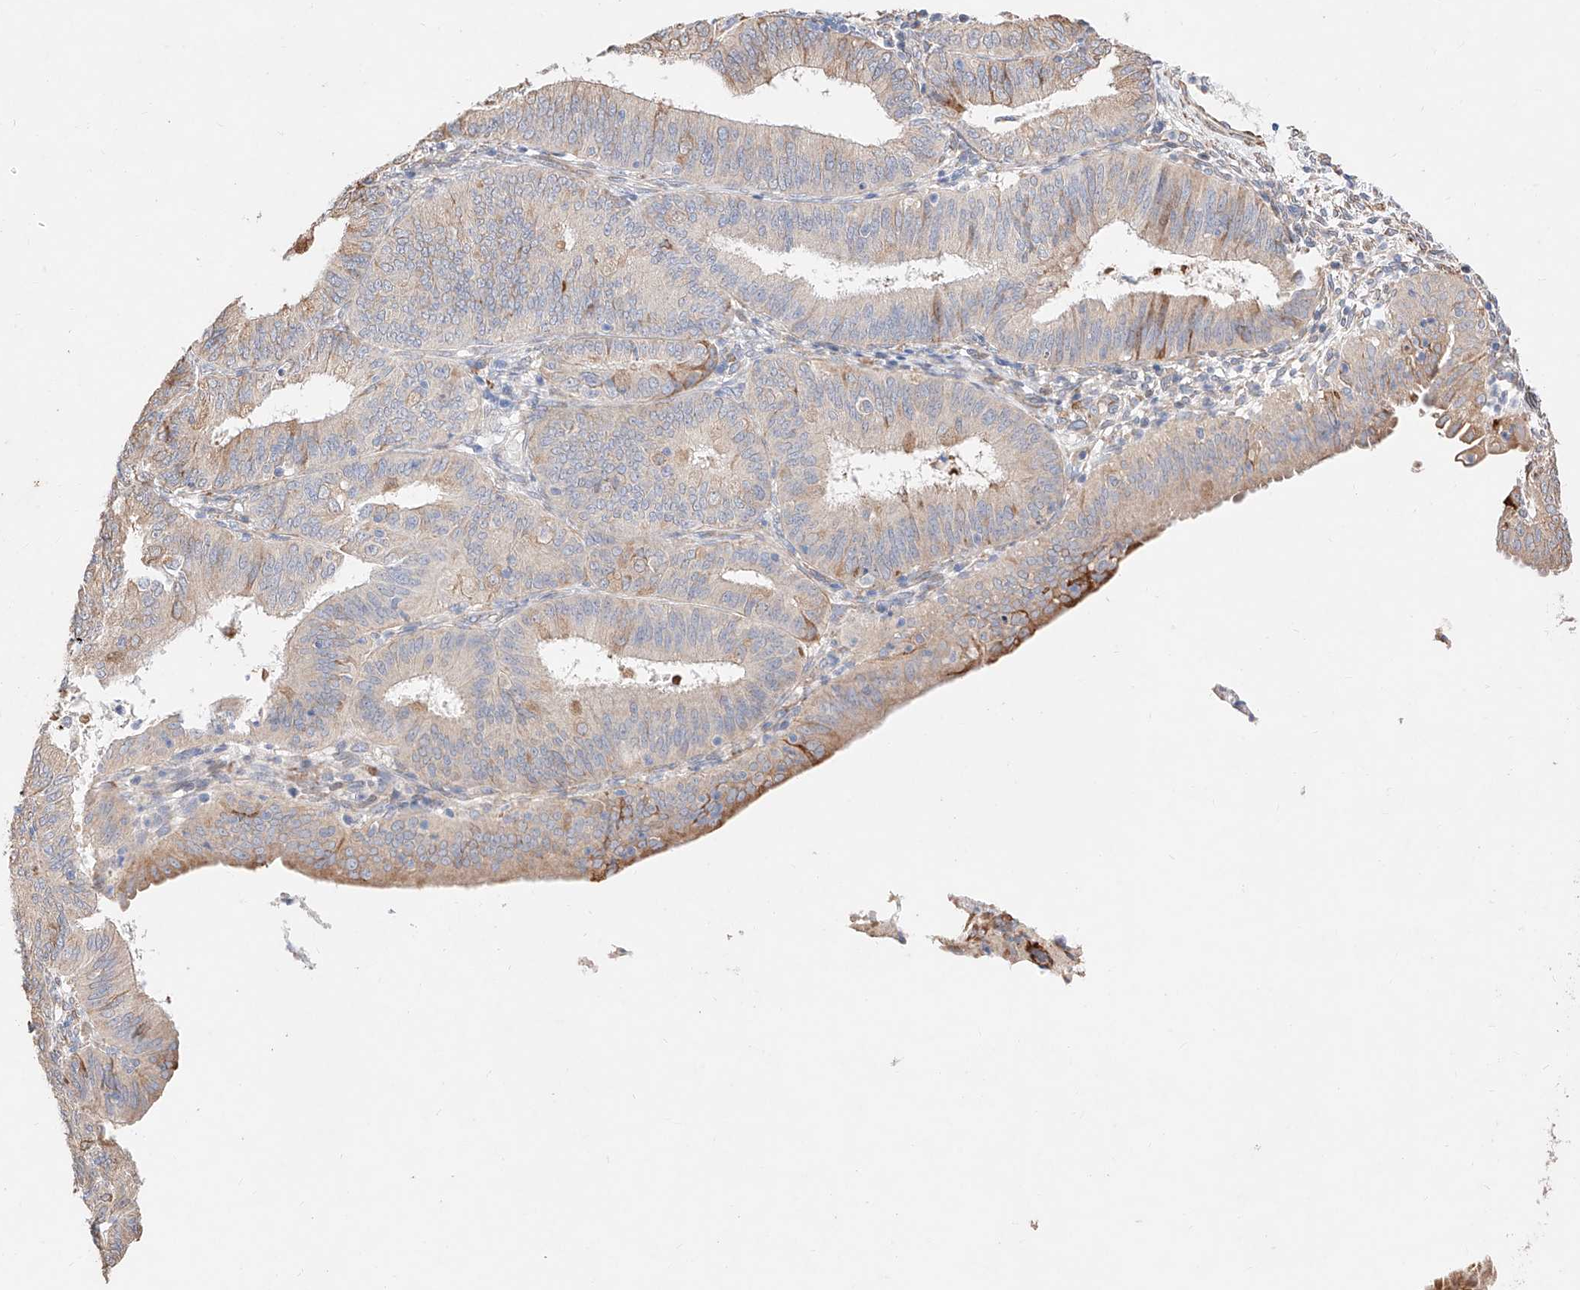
{"staining": {"intensity": "weak", "quantity": "<25%", "location": "cytoplasmic/membranous"}, "tissue": "endometrial cancer", "cell_type": "Tumor cells", "image_type": "cancer", "snomed": [{"axis": "morphology", "description": "Adenocarcinoma, NOS"}, {"axis": "topography", "description": "Endometrium"}], "caption": "Immunohistochemical staining of endometrial adenocarcinoma reveals no significant expression in tumor cells.", "gene": "ATP9B", "patient": {"sex": "female", "age": 51}}